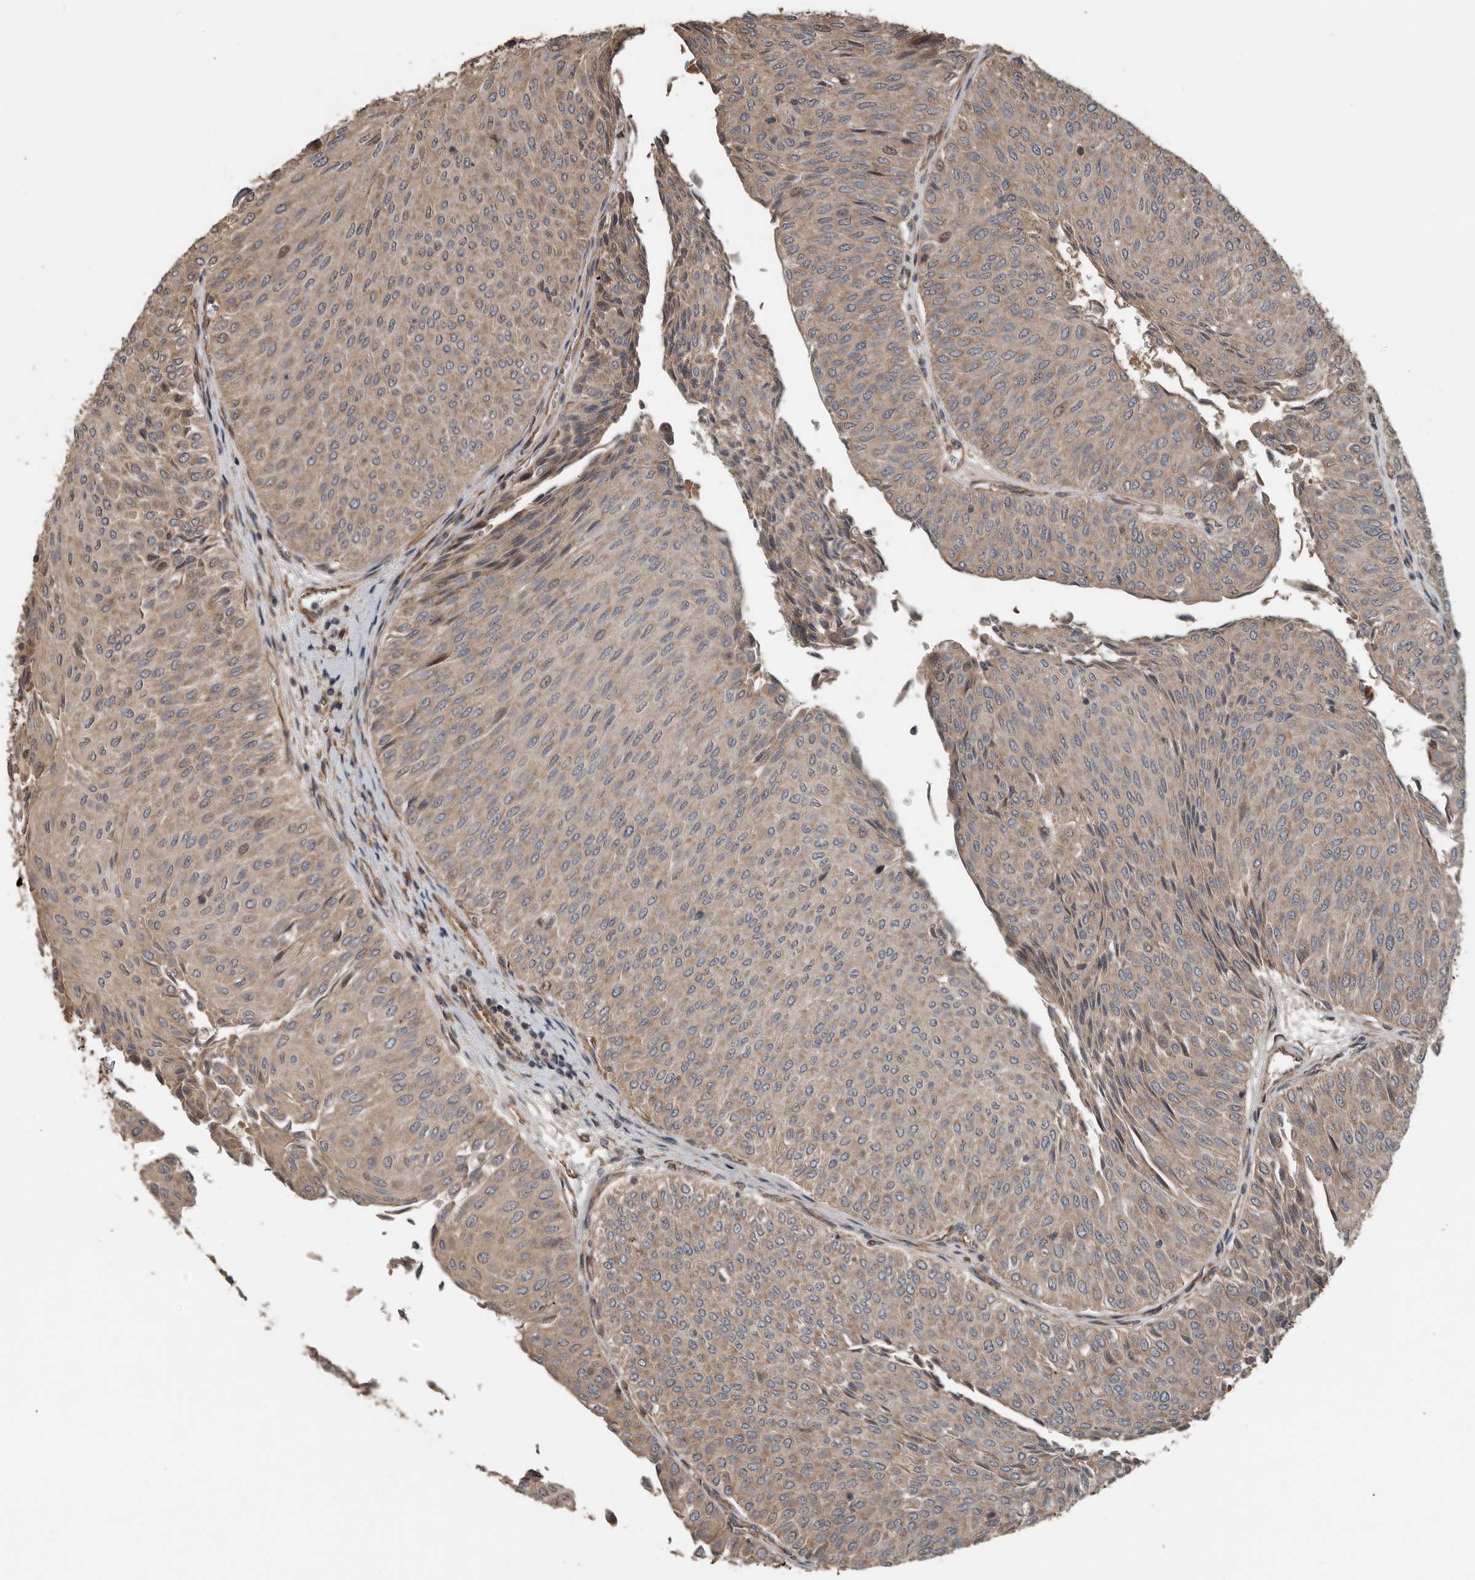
{"staining": {"intensity": "moderate", "quantity": "25%-75%", "location": "cytoplasmic/membranous"}, "tissue": "urothelial cancer", "cell_type": "Tumor cells", "image_type": "cancer", "snomed": [{"axis": "morphology", "description": "Urothelial carcinoma, Low grade"}, {"axis": "topography", "description": "Urinary bladder"}], "caption": "Low-grade urothelial carcinoma stained with DAB (3,3'-diaminobenzidine) IHC demonstrates medium levels of moderate cytoplasmic/membranous expression in approximately 25%-75% of tumor cells.", "gene": "YOD1", "patient": {"sex": "male", "age": 78}}